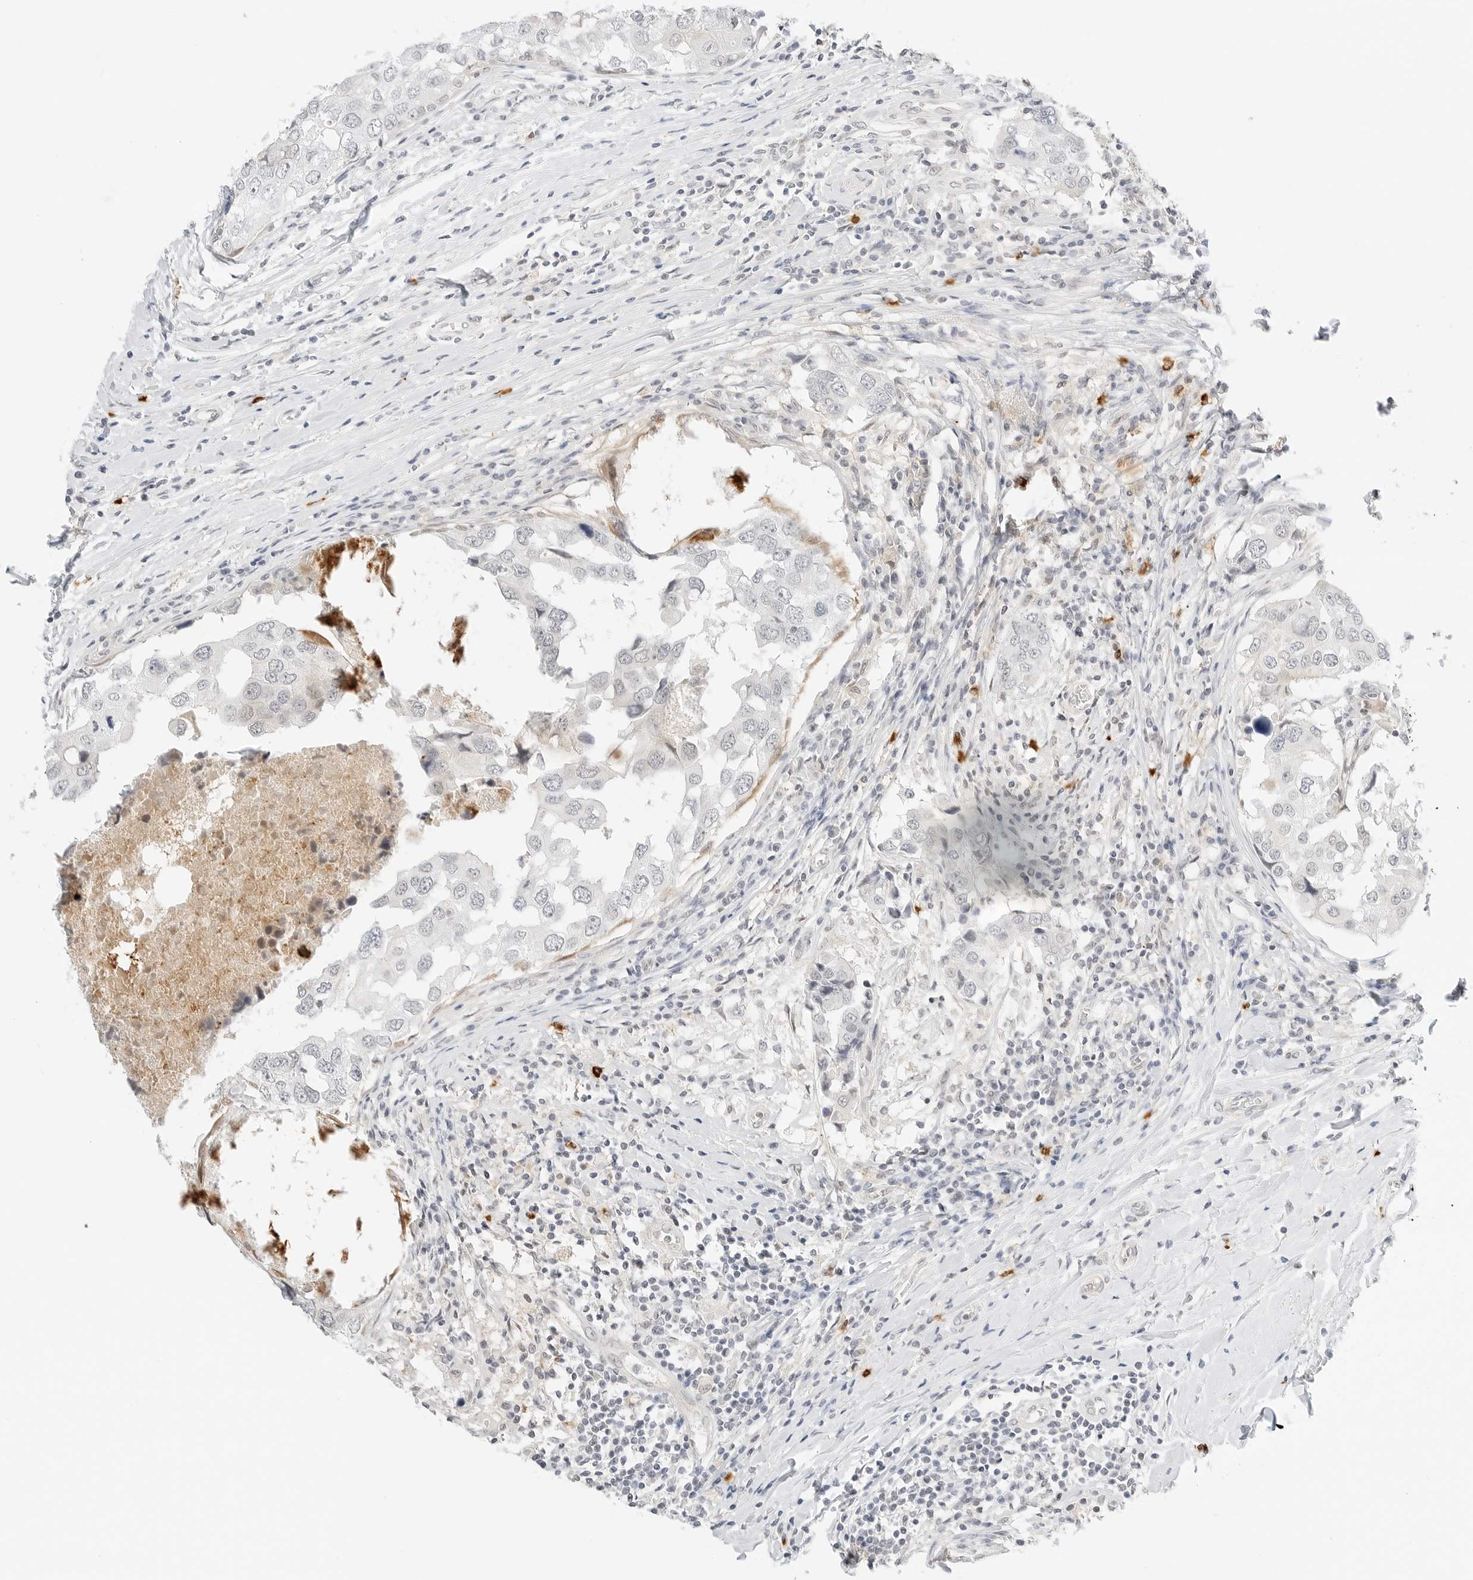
{"staining": {"intensity": "moderate", "quantity": "<25%", "location": "cytoplasmic/membranous"}, "tissue": "breast cancer", "cell_type": "Tumor cells", "image_type": "cancer", "snomed": [{"axis": "morphology", "description": "Duct carcinoma"}, {"axis": "topography", "description": "Breast"}], "caption": "Moderate cytoplasmic/membranous positivity is present in approximately <25% of tumor cells in breast cancer (invasive ductal carcinoma).", "gene": "TEKT2", "patient": {"sex": "female", "age": 27}}